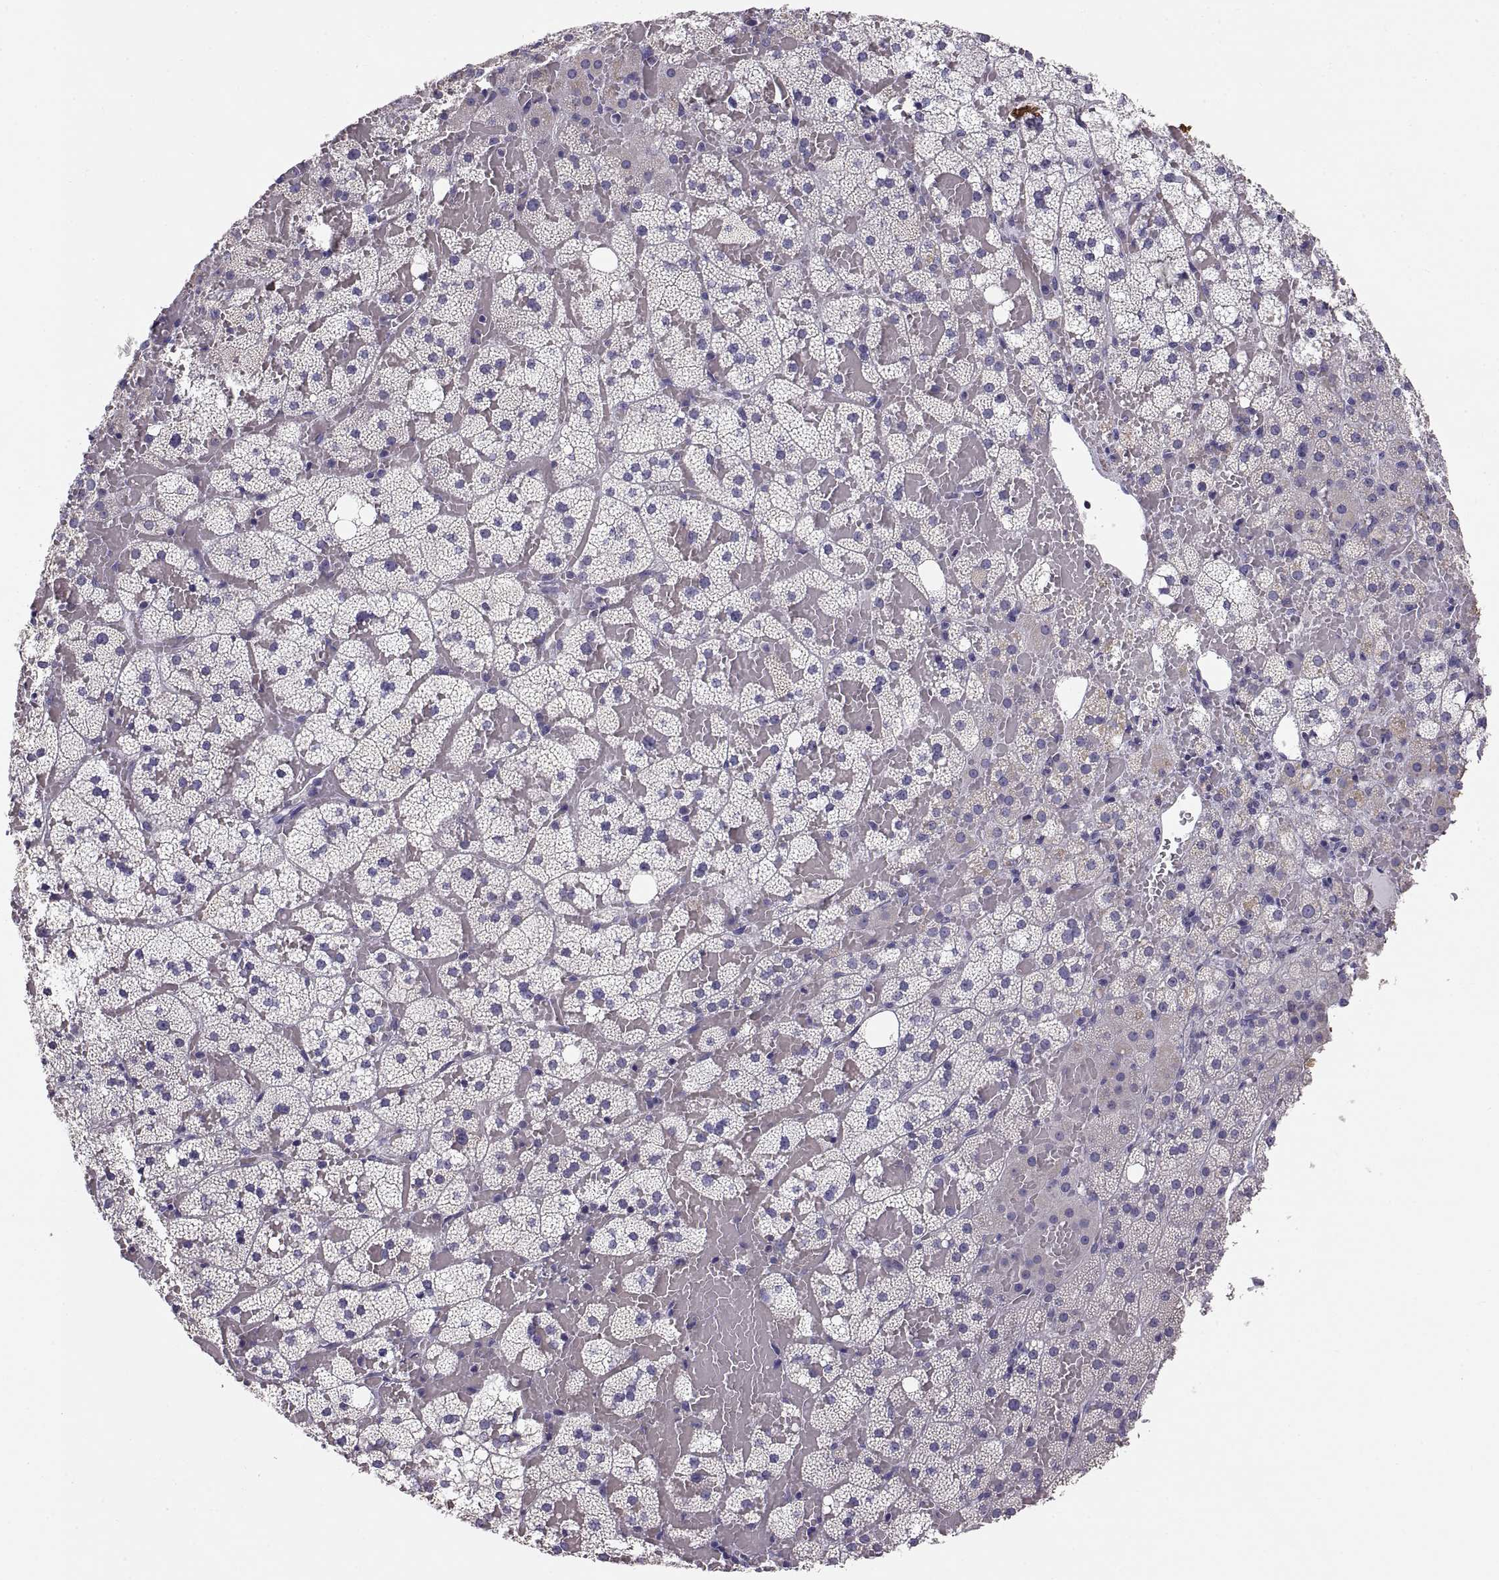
{"staining": {"intensity": "negative", "quantity": "none", "location": "none"}, "tissue": "adrenal gland", "cell_type": "Glandular cells", "image_type": "normal", "snomed": [{"axis": "morphology", "description": "Normal tissue, NOS"}, {"axis": "topography", "description": "Adrenal gland"}], "caption": "Immunohistochemistry histopathology image of unremarkable human adrenal gland stained for a protein (brown), which reveals no staining in glandular cells.", "gene": "TNNC1", "patient": {"sex": "male", "age": 53}}